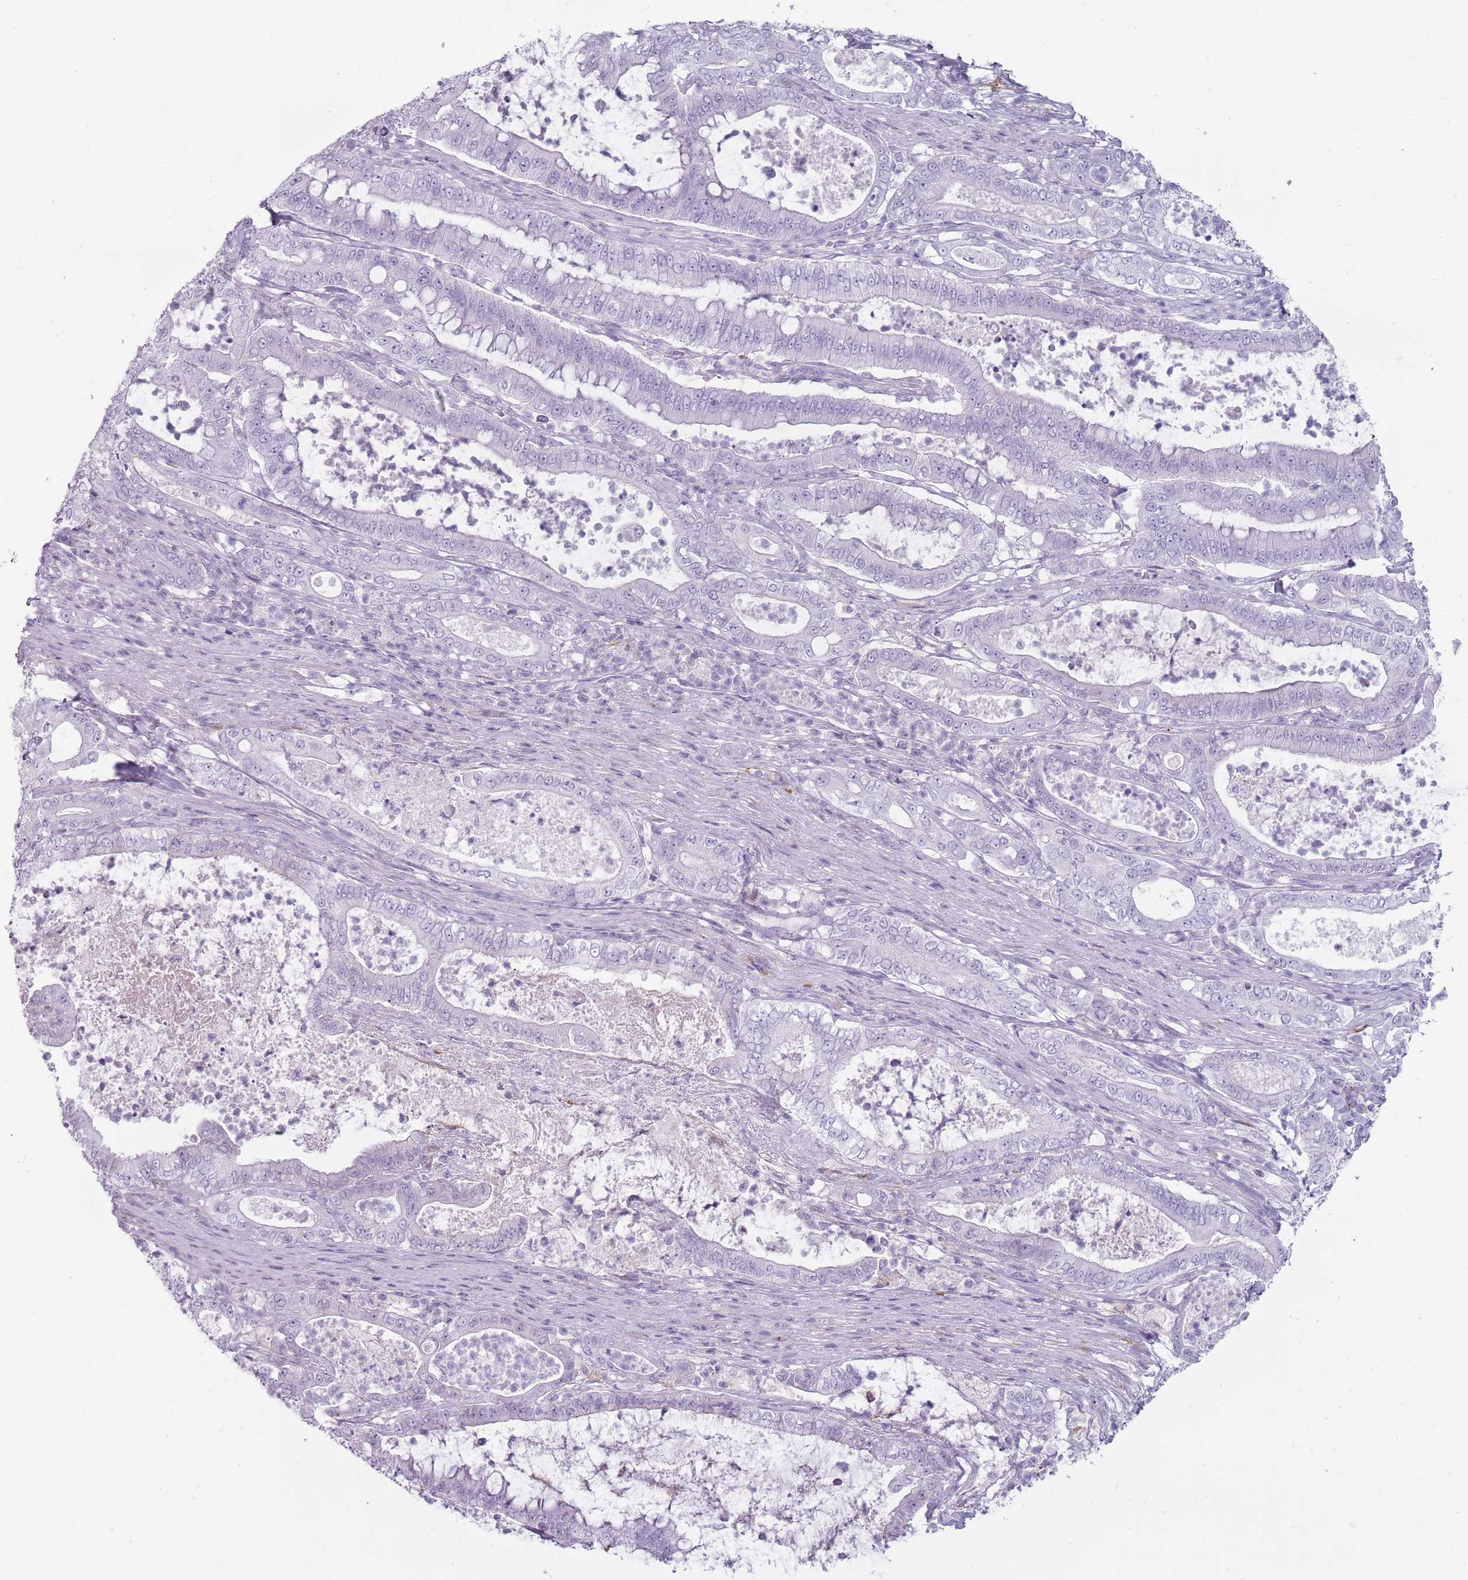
{"staining": {"intensity": "negative", "quantity": "none", "location": "none"}, "tissue": "pancreatic cancer", "cell_type": "Tumor cells", "image_type": "cancer", "snomed": [{"axis": "morphology", "description": "Adenocarcinoma, NOS"}, {"axis": "topography", "description": "Pancreas"}], "caption": "IHC photomicrograph of human adenocarcinoma (pancreatic) stained for a protein (brown), which exhibits no positivity in tumor cells. Nuclei are stained in blue.", "gene": "COLEC12", "patient": {"sex": "male", "age": 71}}